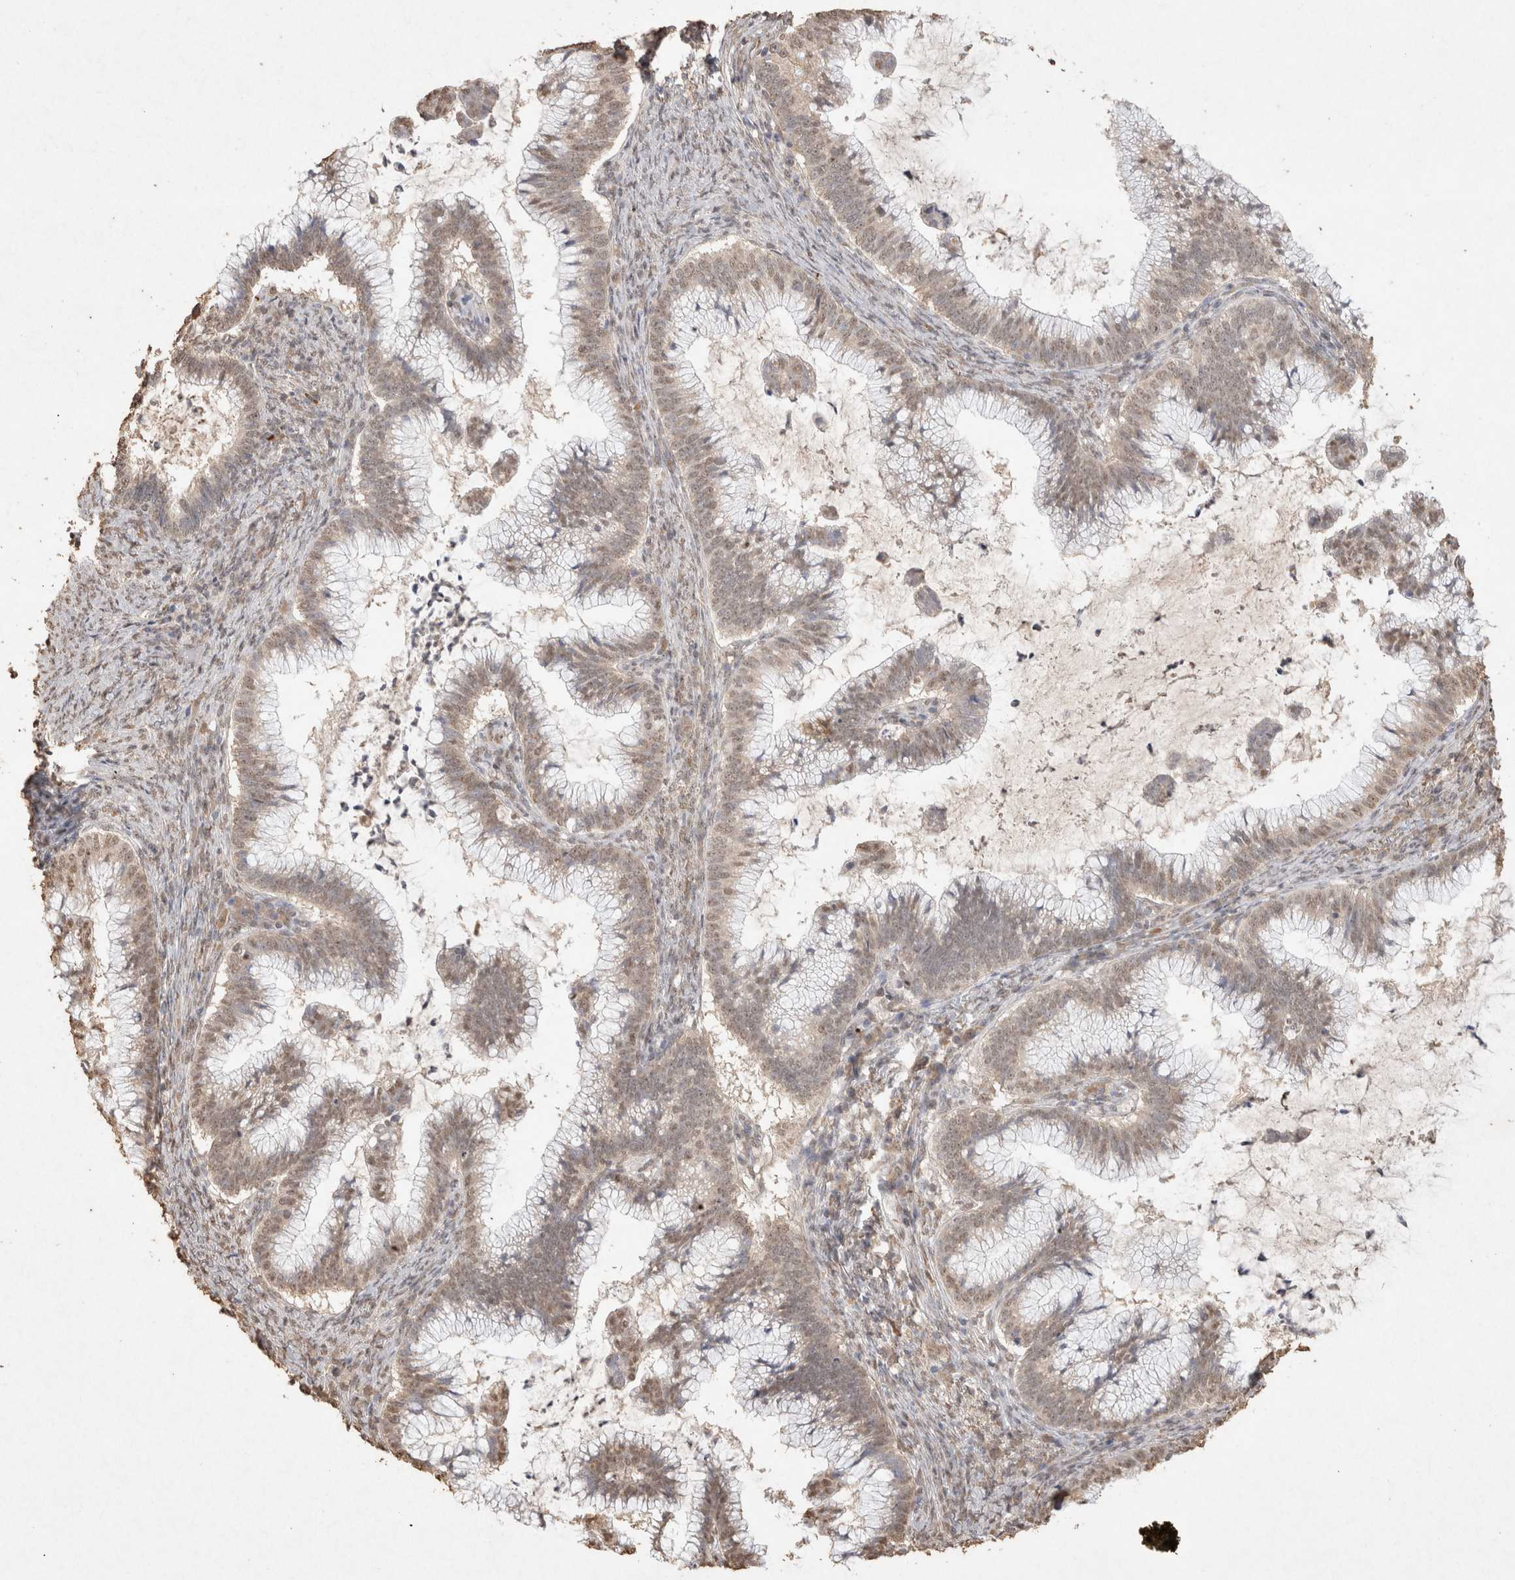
{"staining": {"intensity": "weak", "quantity": "25%-75%", "location": "nuclear"}, "tissue": "cervical cancer", "cell_type": "Tumor cells", "image_type": "cancer", "snomed": [{"axis": "morphology", "description": "Adenocarcinoma, NOS"}, {"axis": "topography", "description": "Cervix"}], "caption": "Cervical adenocarcinoma stained for a protein (brown) exhibits weak nuclear positive expression in approximately 25%-75% of tumor cells.", "gene": "MLX", "patient": {"sex": "female", "age": 36}}